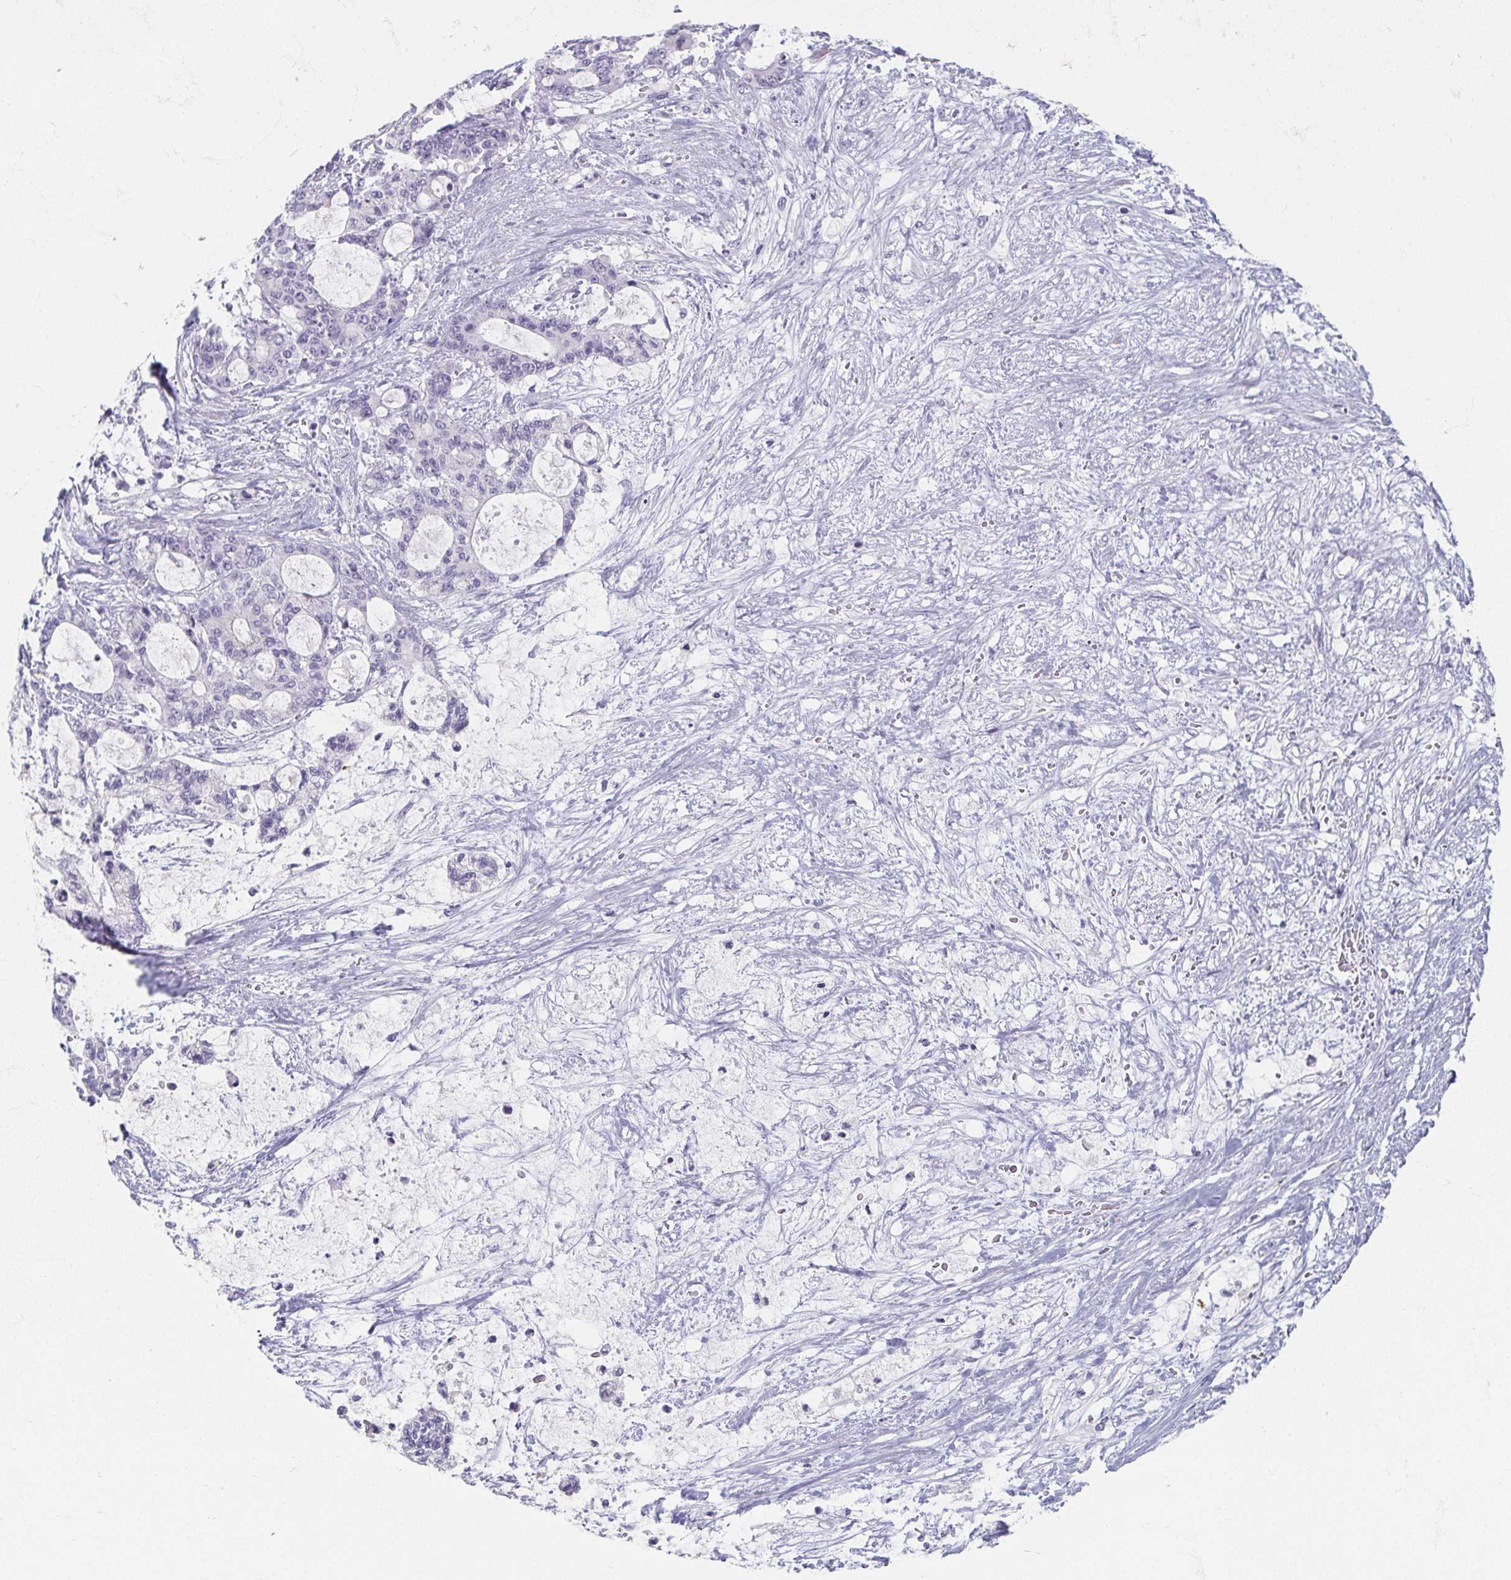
{"staining": {"intensity": "negative", "quantity": "none", "location": "none"}, "tissue": "liver cancer", "cell_type": "Tumor cells", "image_type": "cancer", "snomed": [{"axis": "morphology", "description": "Normal tissue, NOS"}, {"axis": "morphology", "description": "Cholangiocarcinoma"}, {"axis": "topography", "description": "Liver"}, {"axis": "topography", "description": "Peripheral nerve tissue"}], "caption": "An IHC micrograph of liver cholangiocarcinoma is shown. There is no staining in tumor cells of liver cholangiocarcinoma.", "gene": "CAMKV", "patient": {"sex": "female", "age": 73}}